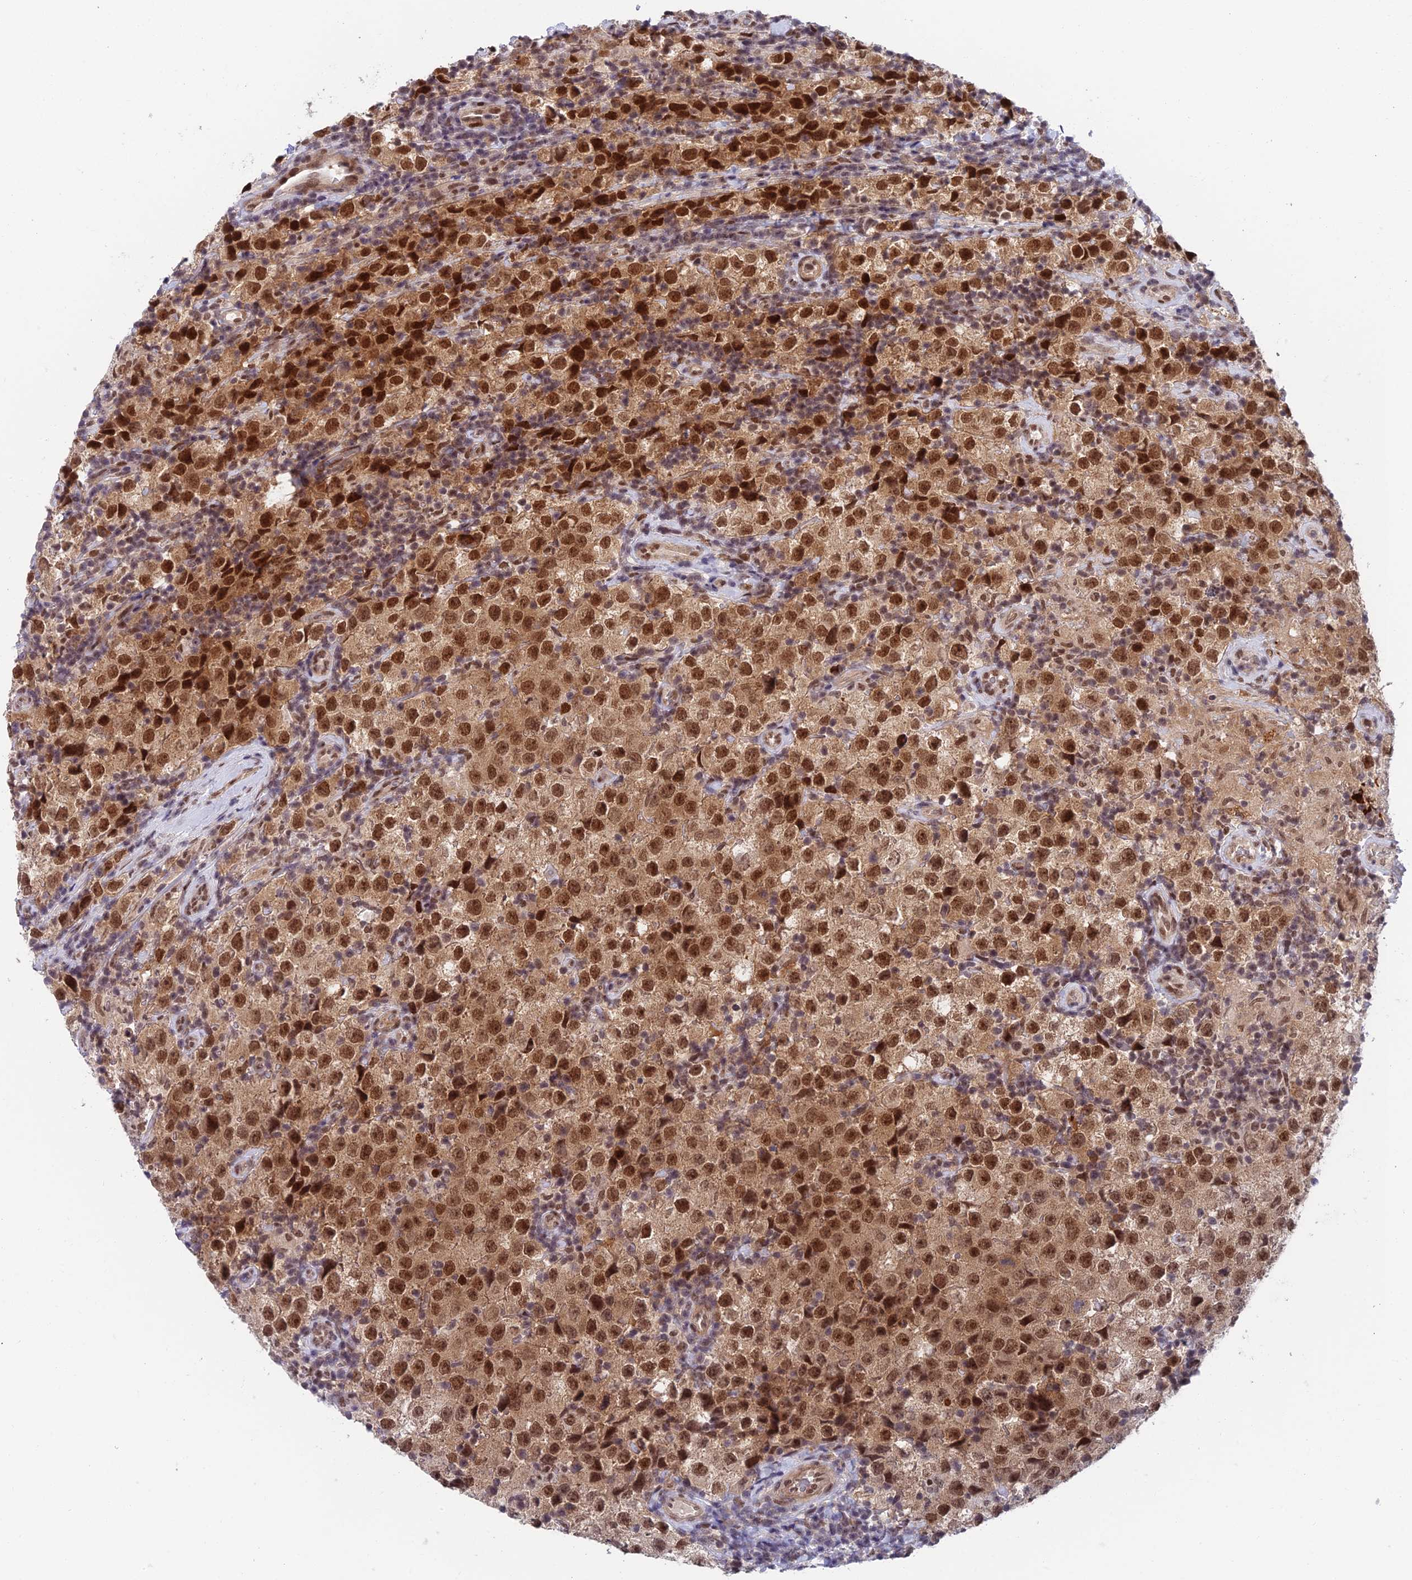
{"staining": {"intensity": "strong", "quantity": ">75%", "location": "cytoplasmic/membranous,nuclear"}, "tissue": "testis cancer", "cell_type": "Tumor cells", "image_type": "cancer", "snomed": [{"axis": "morphology", "description": "Seminoma, NOS"}, {"axis": "morphology", "description": "Carcinoma, Embryonal, NOS"}, {"axis": "topography", "description": "Testis"}], "caption": "The immunohistochemical stain labels strong cytoplasmic/membranous and nuclear positivity in tumor cells of testis cancer (seminoma) tissue. Using DAB (brown) and hematoxylin (blue) stains, captured at high magnification using brightfield microscopy.", "gene": "NSMCE1", "patient": {"sex": "male", "age": 41}}